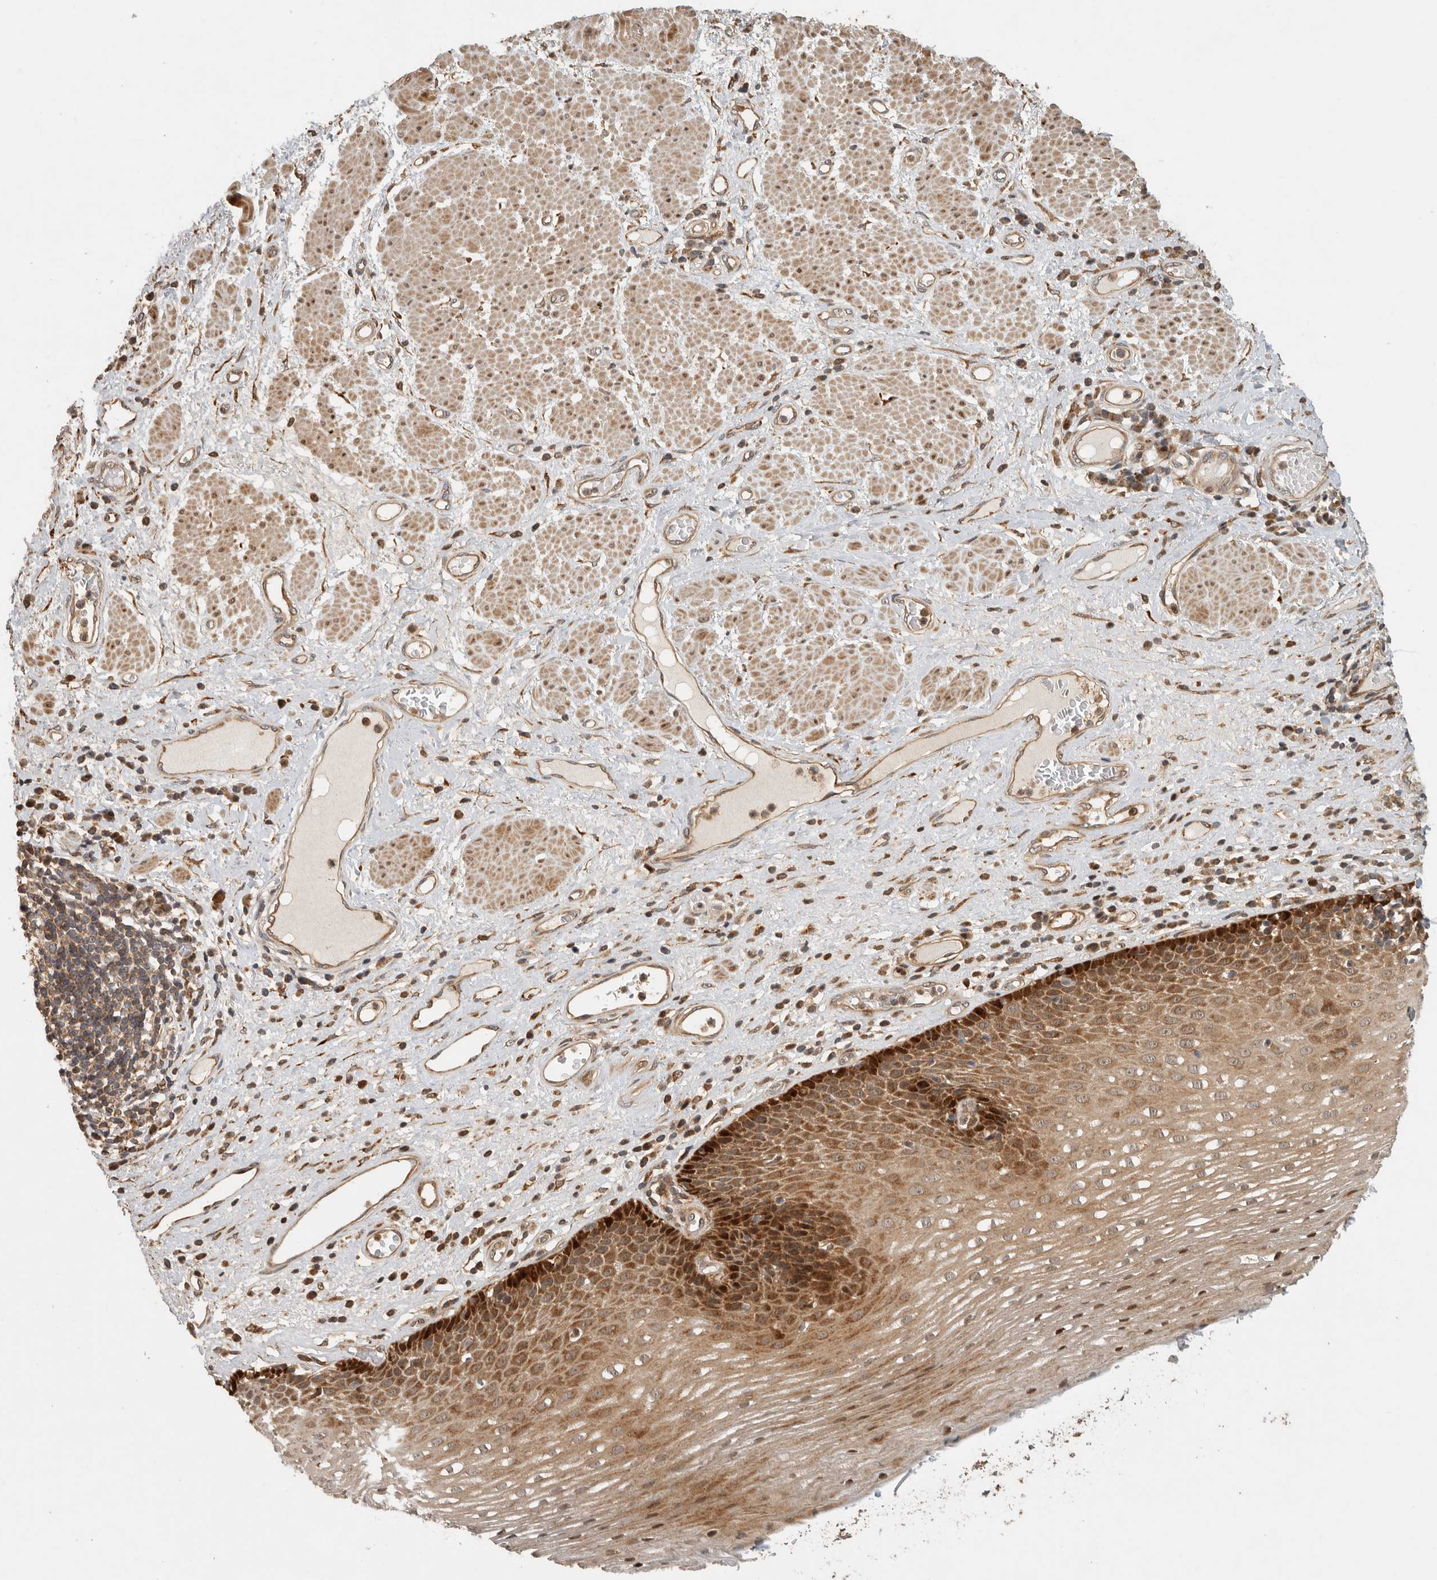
{"staining": {"intensity": "strong", "quantity": ">75%", "location": "cytoplasmic/membranous,nuclear"}, "tissue": "esophagus", "cell_type": "Squamous epithelial cells", "image_type": "normal", "snomed": [{"axis": "morphology", "description": "Normal tissue, NOS"}, {"axis": "morphology", "description": "Adenocarcinoma, NOS"}, {"axis": "topography", "description": "Esophagus"}], "caption": "Benign esophagus reveals strong cytoplasmic/membranous,nuclear positivity in about >75% of squamous epithelial cells, visualized by immunohistochemistry. (DAB (3,3'-diaminobenzidine) IHC with brightfield microscopy, high magnification).", "gene": "SWT1", "patient": {"sex": "male", "age": 62}}